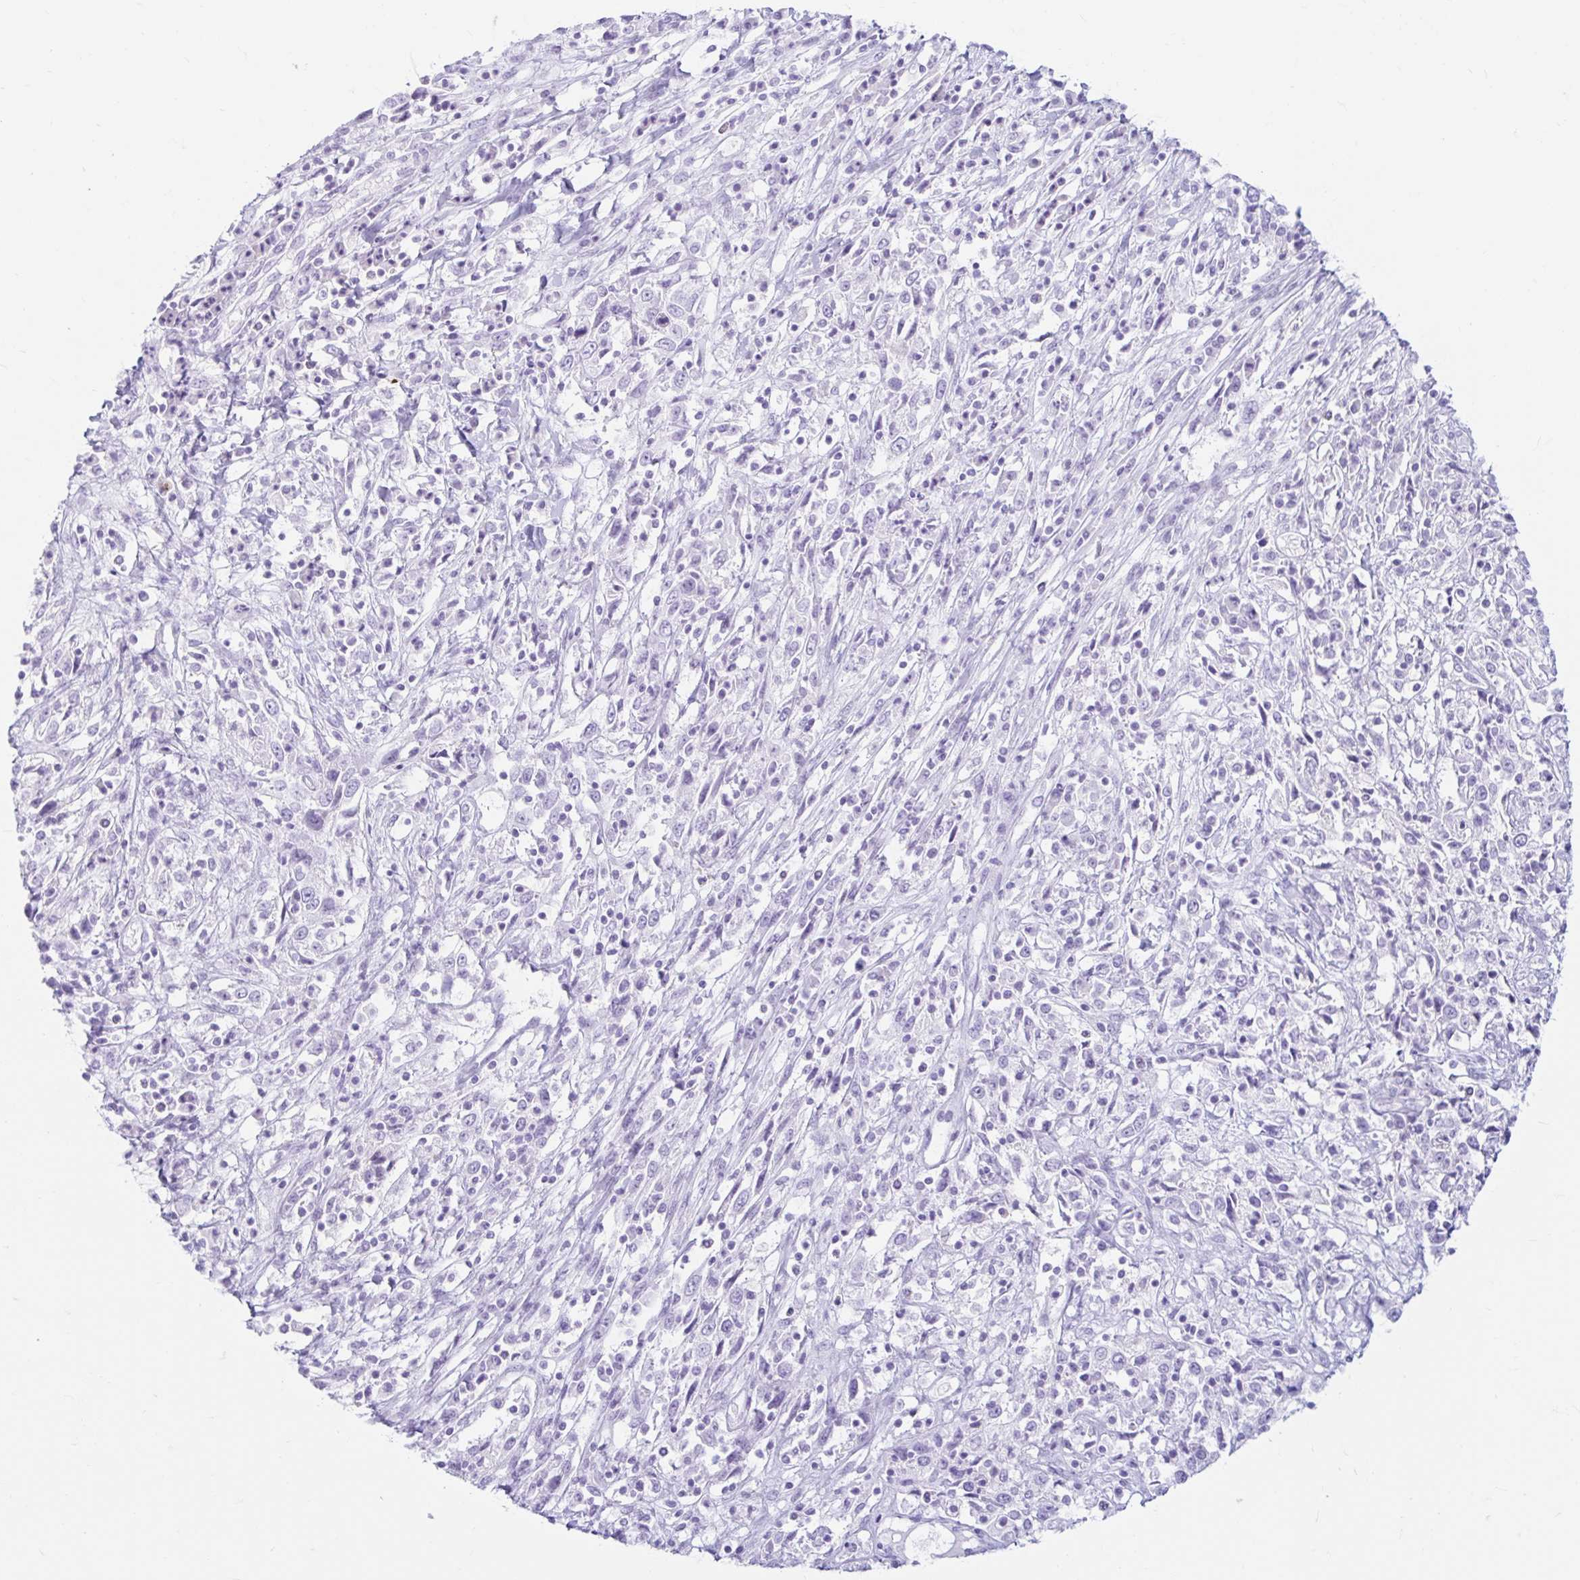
{"staining": {"intensity": "negative", "quantity": "none", "location": "none"}, "tissue": "cervical cancer", "cell_type": "Tumor cells", "image_type": "cancer", "snomed": [{"axis": "morphology", "description": "Adenocarcinoma, NOS"}, {"axis": "topography", "description": "Cervix"}], "caption": "Immunohistochemistry (IHC) histopathology image of neoplastic tissue: human adenocarcinoma (cervical) stained with DAB (3,3'-diaminobenzidine) displays no significant protein expression in tumor cells.", "gene": "ERICH6", "patient": {"sex": "female", "age": 40}}